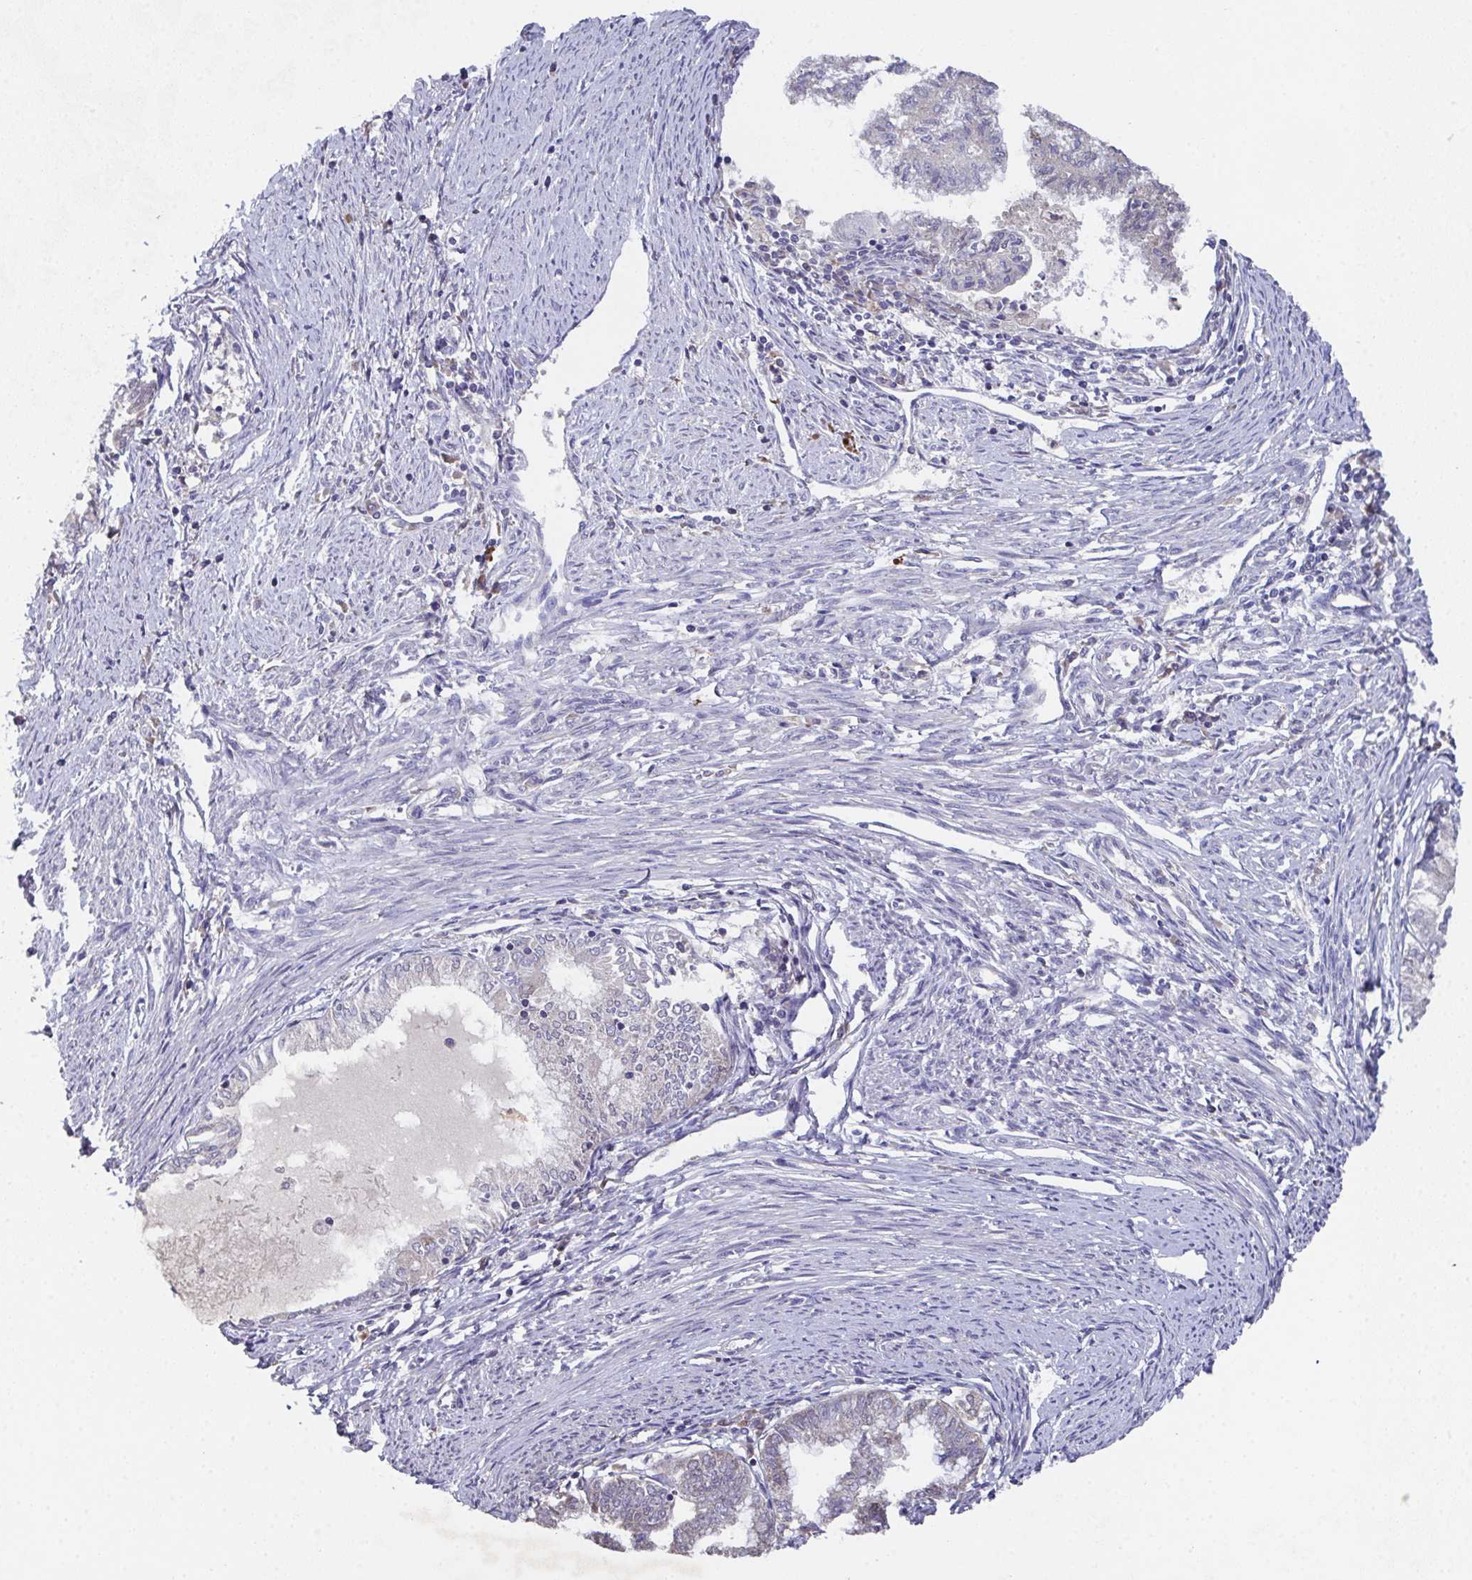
{"staining": {"intensity": "negative", "quantity": "none", "location": "none"}, "tissue": "endometrial cancer", "cell_type": "Tumor cells", "image_type": "cancer", "snomed": [{"axis": "morphology", "description": "Adenocarcinoma, NOS"}, {"axis": "topography", "description": "Endometrium"}], "caption": "Tumor cells are negative for brown protein staining in endometrial cancer. (DAB (3,3'-diaminobenzidine) immunohistochemistry visualized using brightfield microscopy, high magnification).", "gene": "MT-ND3", "patient": {"sex": "female", "age": 79}}